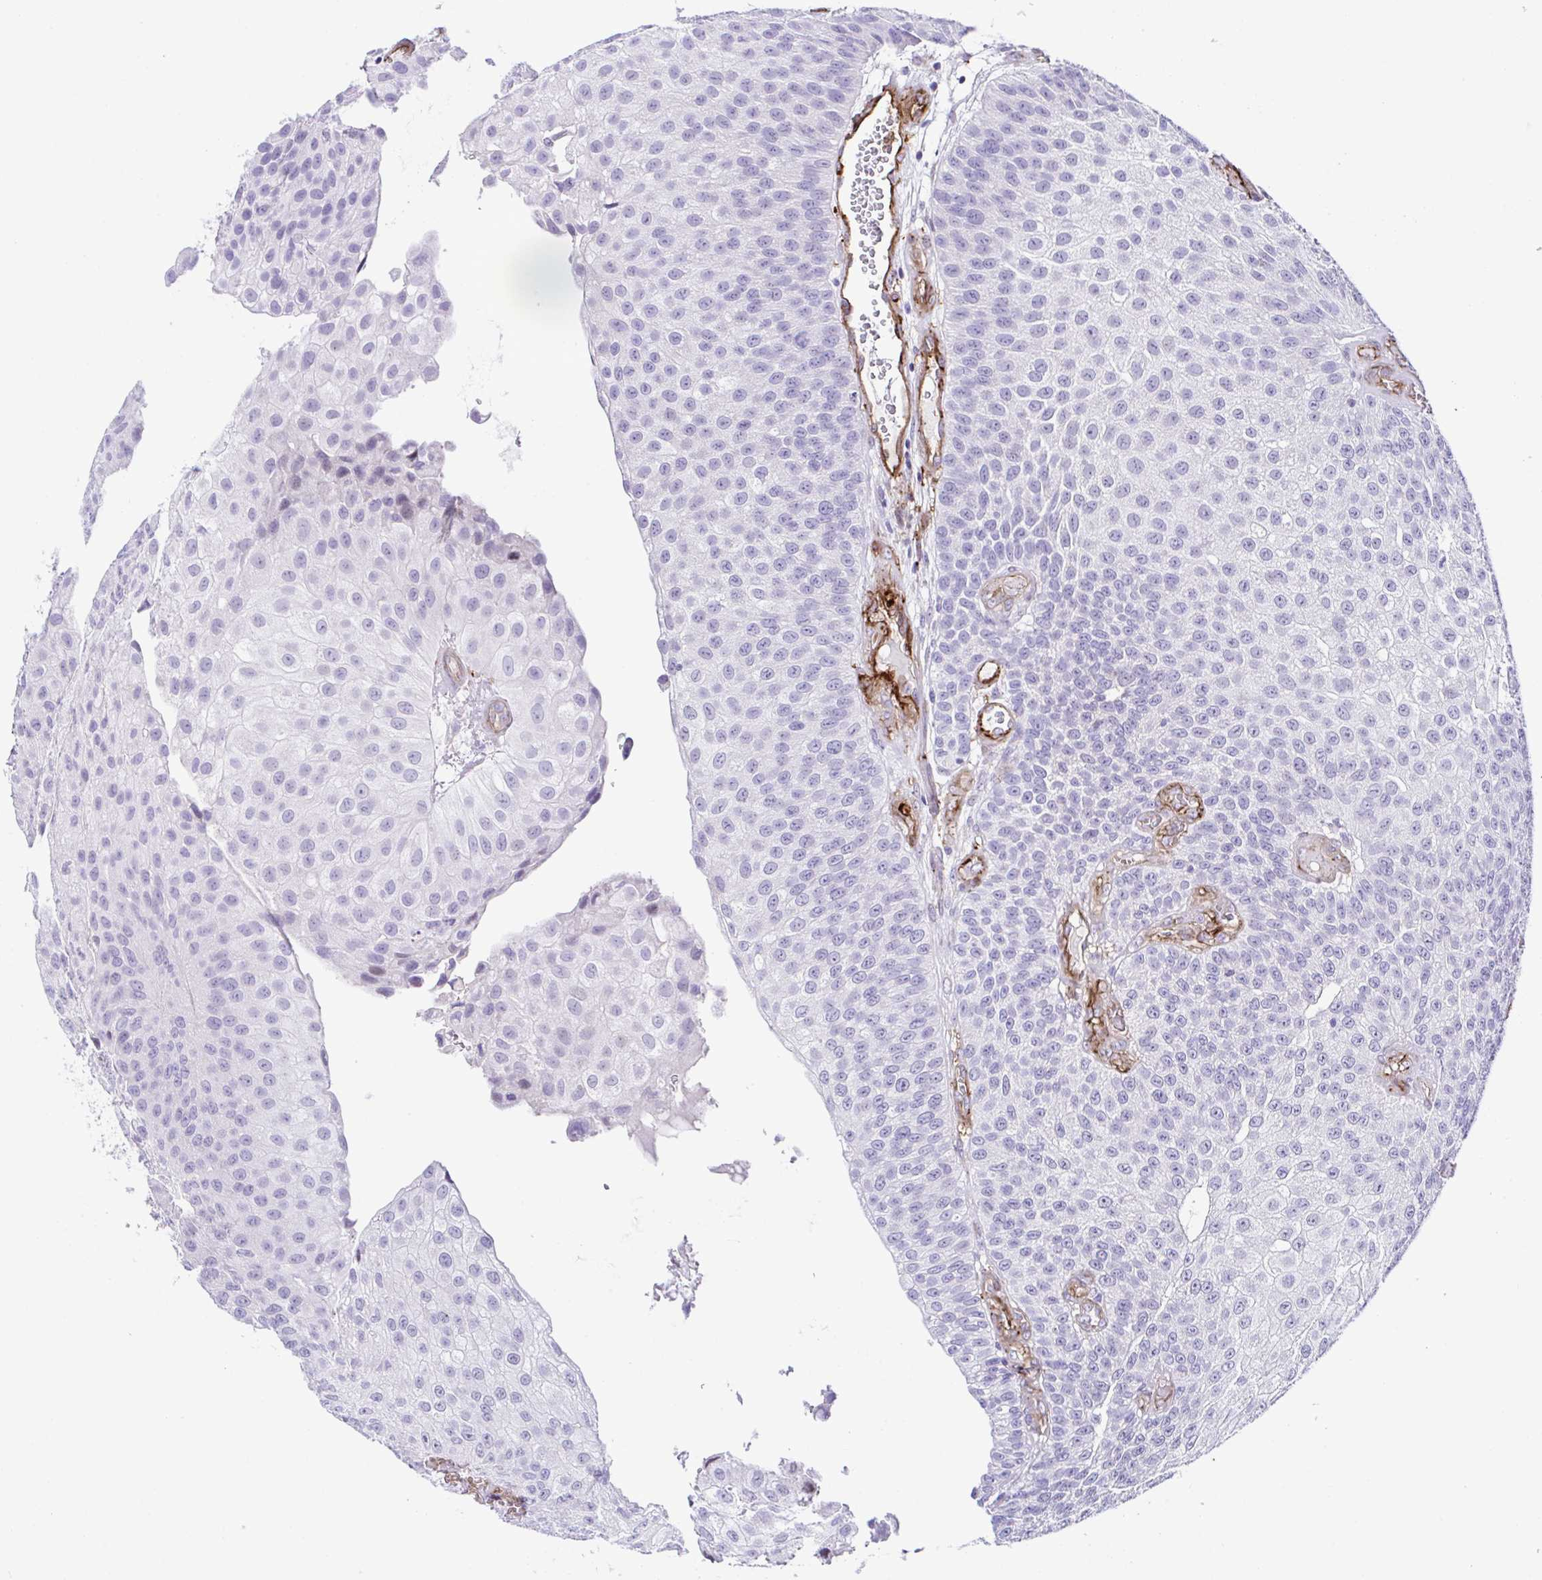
{"staining": {"intensity": "negative", "quantity": "none", "location": "none"}, "tissue": "urothelial cancer", "cell_type": "Tumor cells", "image_type": "cancer", "snomed": [{"axis": "morphology", "description": "Urothelial carcinoma, NOS"}, {"axis": "topography", "description": "Urinary bladder"}], "caption": "This is an immunohistochemistry histopathology image of human urothelial cancer. There is no positivity in tumor cells.", "gene": "FBXO34", "patient": {"sex": "male", "age": 87}}